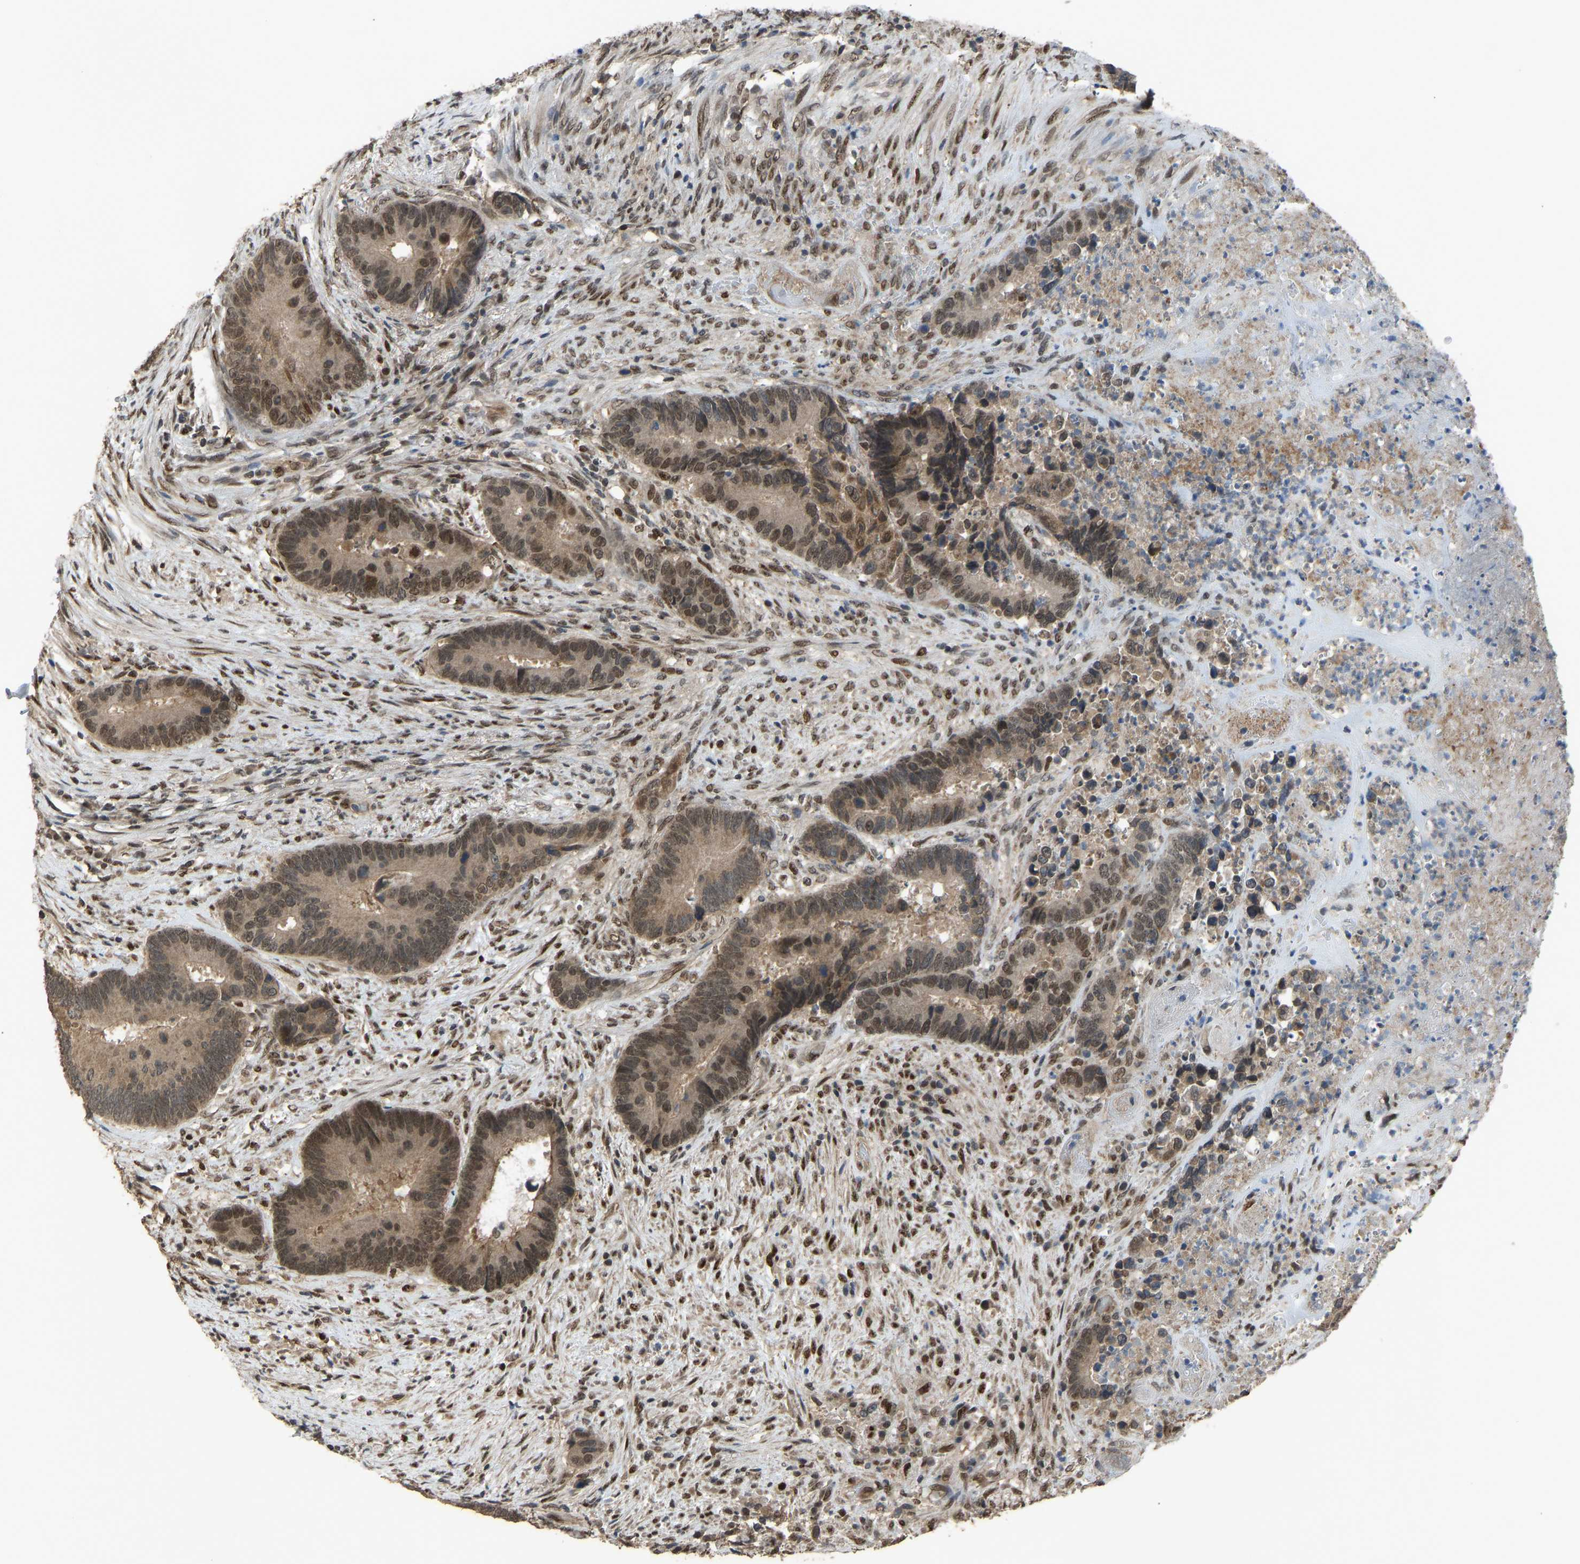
{"staining": {"intensity": "weak", "quantity": ">75%", "location": "cytoplasmic/membranous,nuclear"}, "tissue": "colorectal cancer", "cell_type": "Tumor cells", "image_type": "cancer", "snomed": [{"axis": "morphology", "description": "Adenocarcinoma, NOS"}, {"axis": "topography", "description": "Rectum"}], "caption": "Immunohistochemical staining of human adenocarcinoma (colorectal) reveals low levels of weak cytoplasmic/membranous and nuclear expression in approximately >75% of tumor cells.", "gene": "KPNA6", "patient": {"sex": "female", "age": 89}}